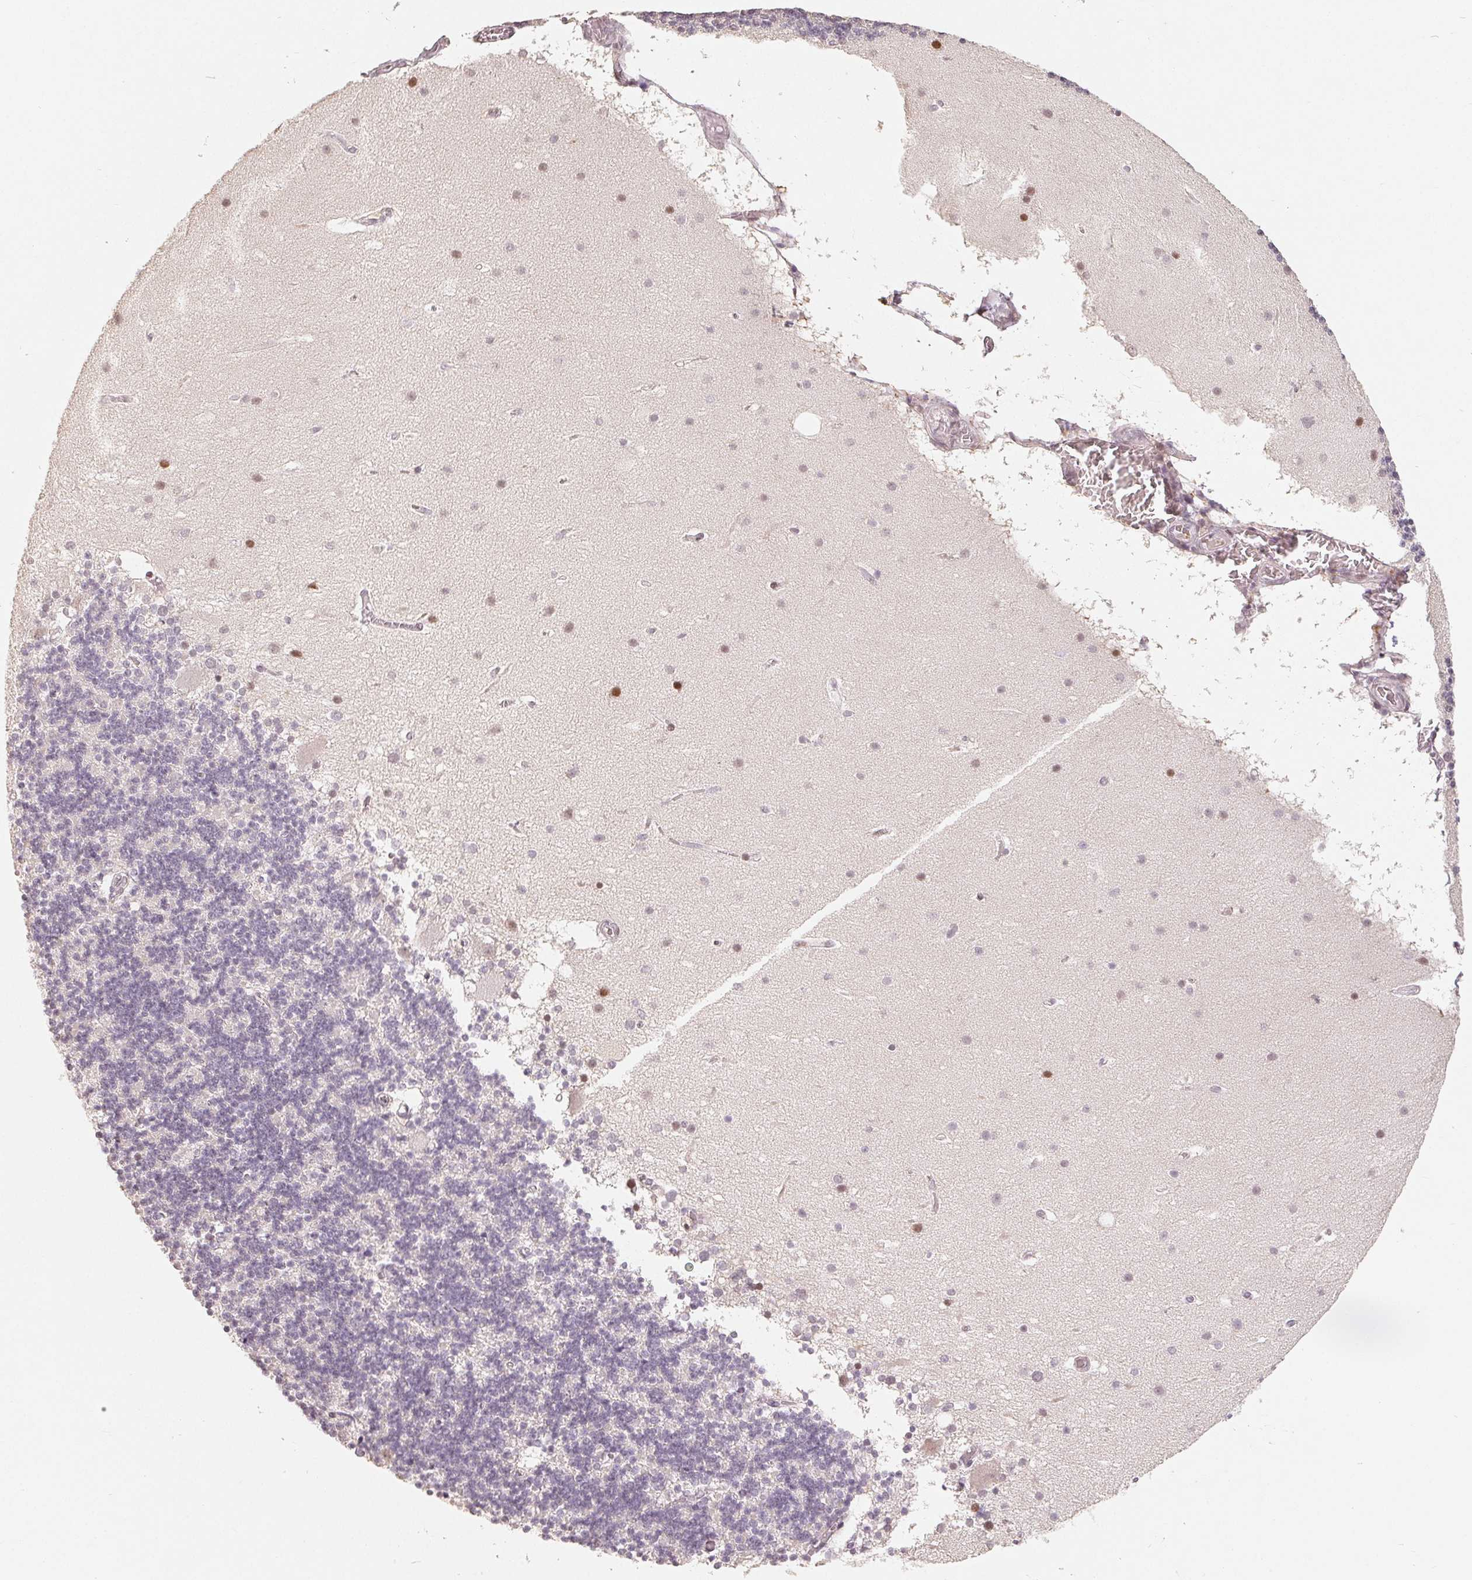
{"staining": {"intensity": "negative", "quantity": "none", "location": "none"}, "tissue": "cerebellum", "cell_type": "Cells in granular layer", "image_type": "normal", "snomed": [{"axis": "morphology", "description": "Normal tissue, NOS"}, {"axis": "topography", "description": "Cerebellum"}], "caption": "High magnification brightfield microscopy of benign cerebellum stained with DAB (brown) and counterstained with hematoxylin (blue): cells in granular layer show no significant expression.", "gene": "CCDC138", "patient": {"sex": "male", "age": 70}}